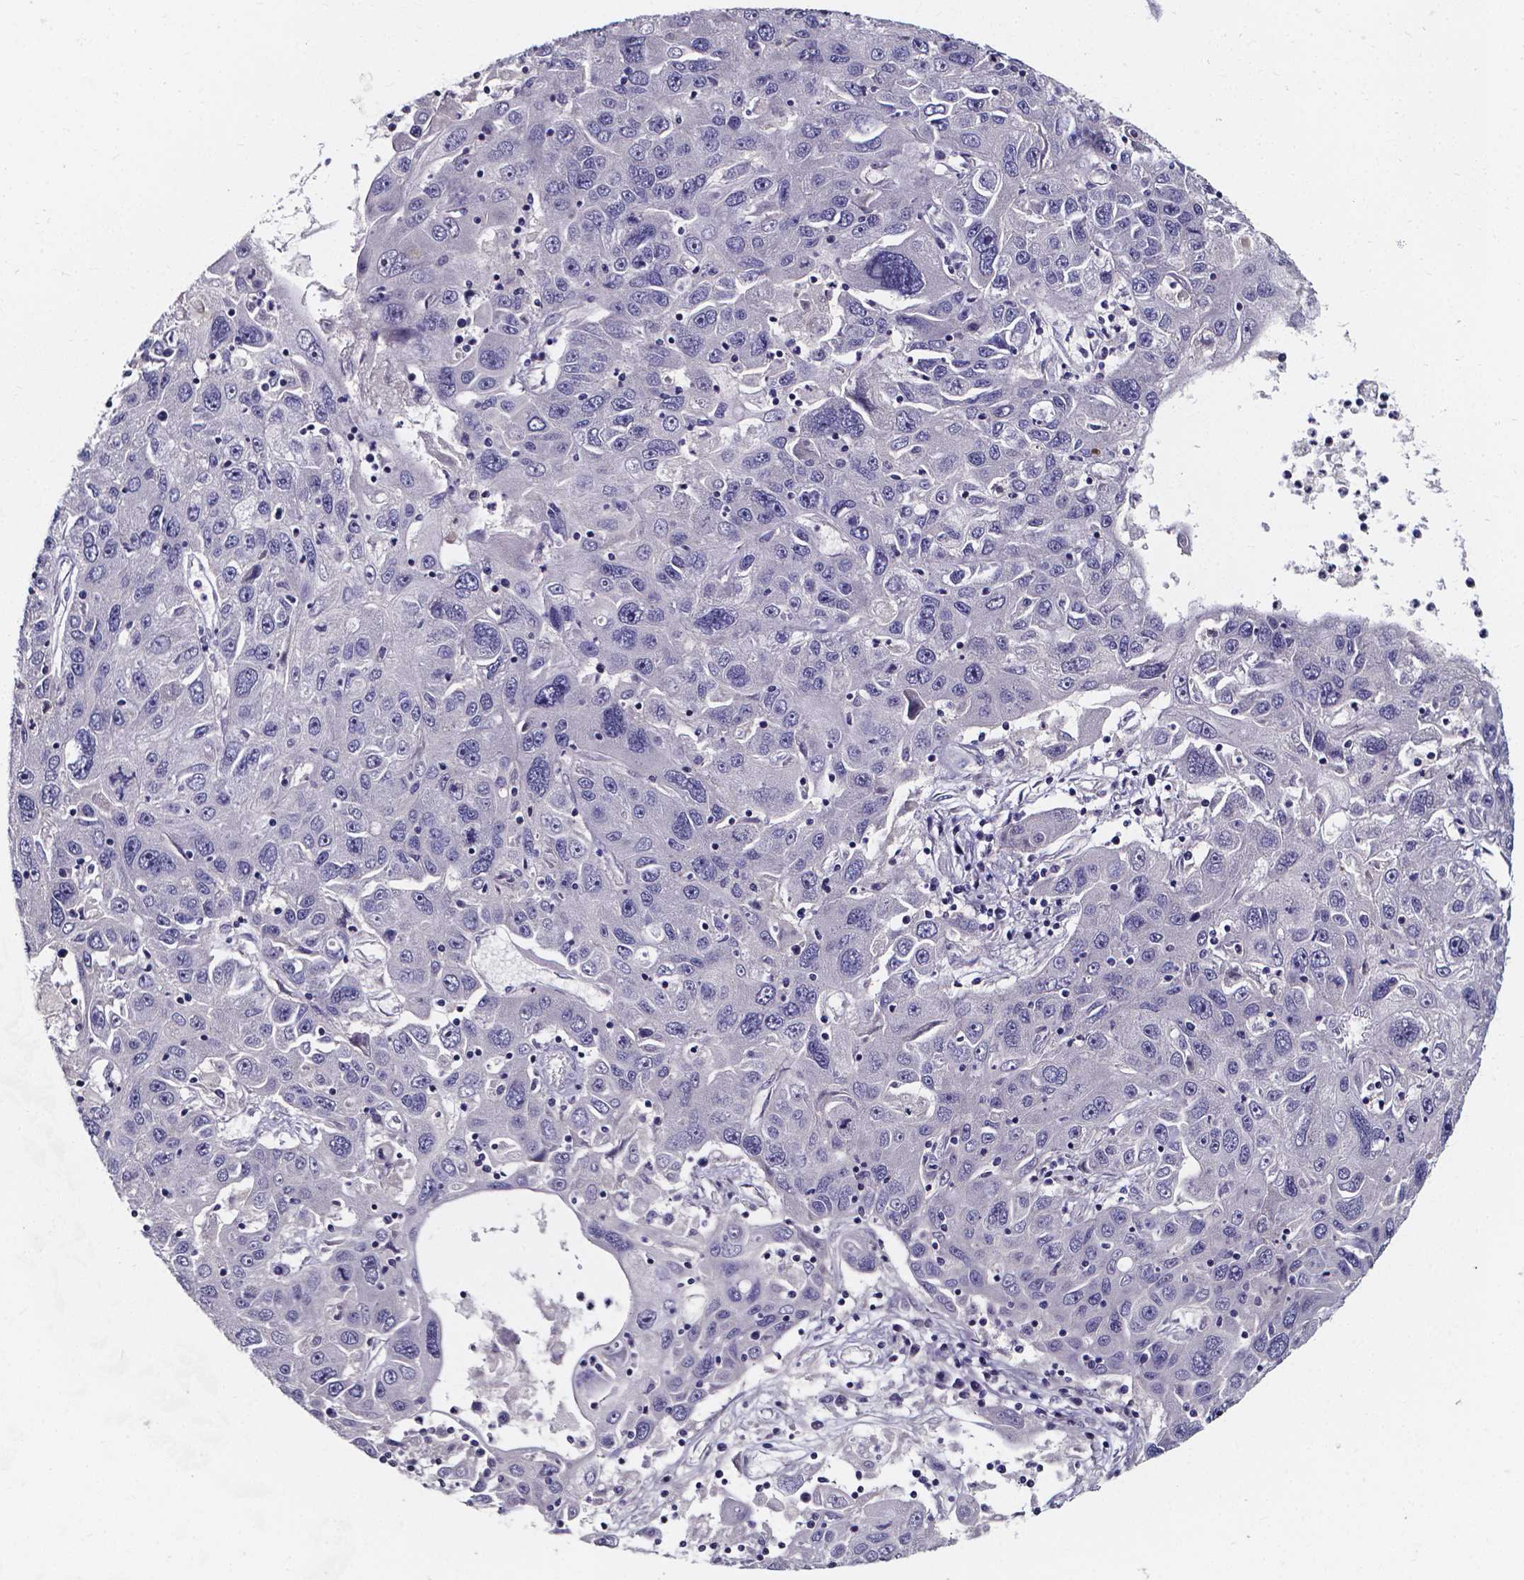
{"staining": {"intensity": "negative", "quantity": "none", "location": "none"}, "tissue": "stomach cancer", "cell_type": "Tumor cells", "image_type": "cancer", "snomed": [{"axis": "morphology", "description": "Adenocarcinoma, NOS"}, {"axis": "topography", "description": "Stomach"}], "caption": "Immunohistochemistry of human adenocarcinoma (stomach) displays no positivity in tumor cells.", "gene": "CACNG8", "patient": {"sex": "male", "age": 56}}